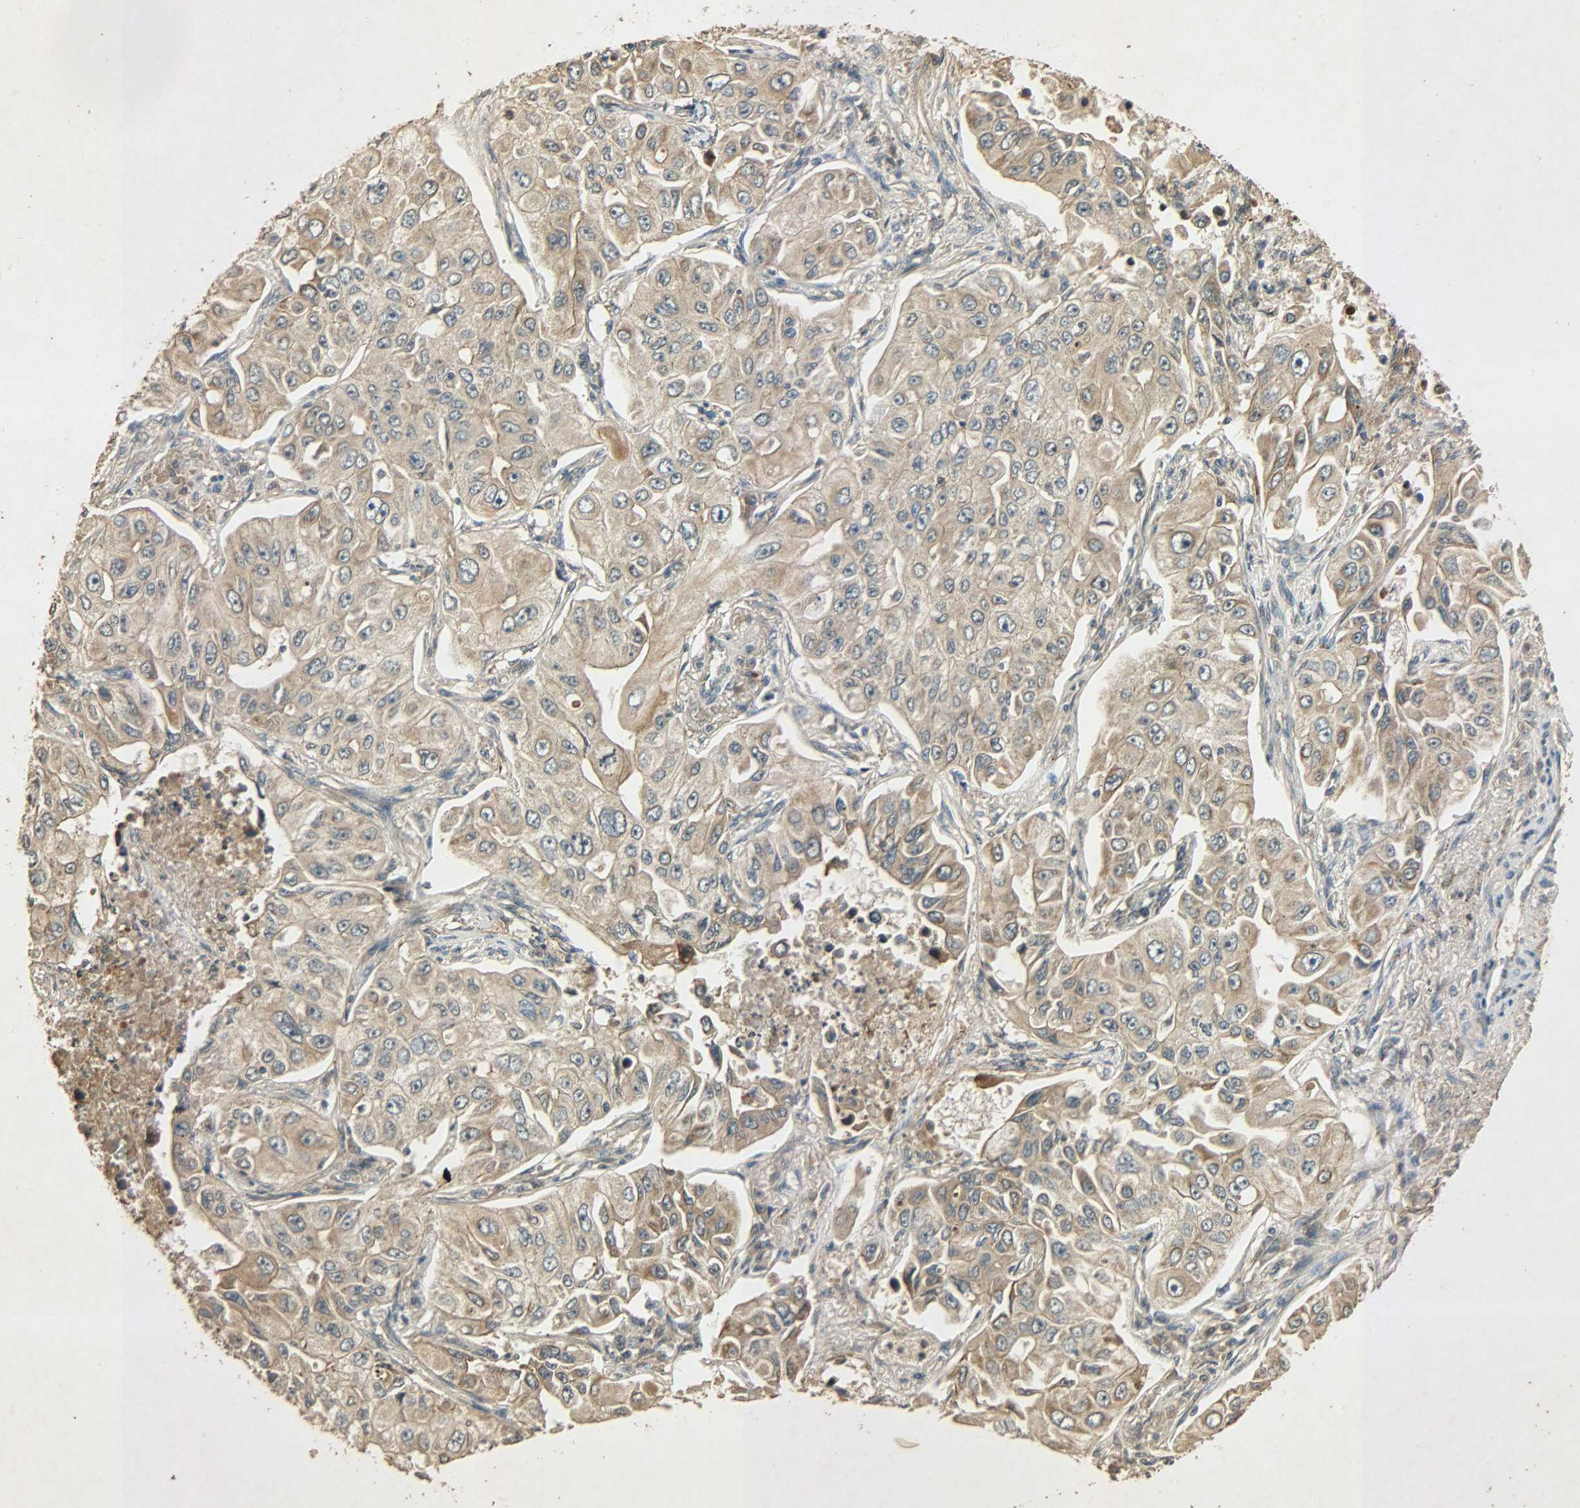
{"staining": {"intensity": "moderate", "quantity": ">75%", "location": "cytoplasmic/membranous"}, "tissue": "lung cancer", "cell_type": "Tumor cells", "image_type": "cancer", "snomed": [{"axis": "morphology", "description": "Adenocarcinoma, NOS"}, {"axis": "topography", "description": "Lung"}], "caption": "Immunohistochemical staining of human lung adenocarcinoma shows medium levels of moderate cytoplasmic/membranous expression in about >75% of tumor cells.", "gene": "ATP2B1", "patient": {"sex": "male", "age": 84}}